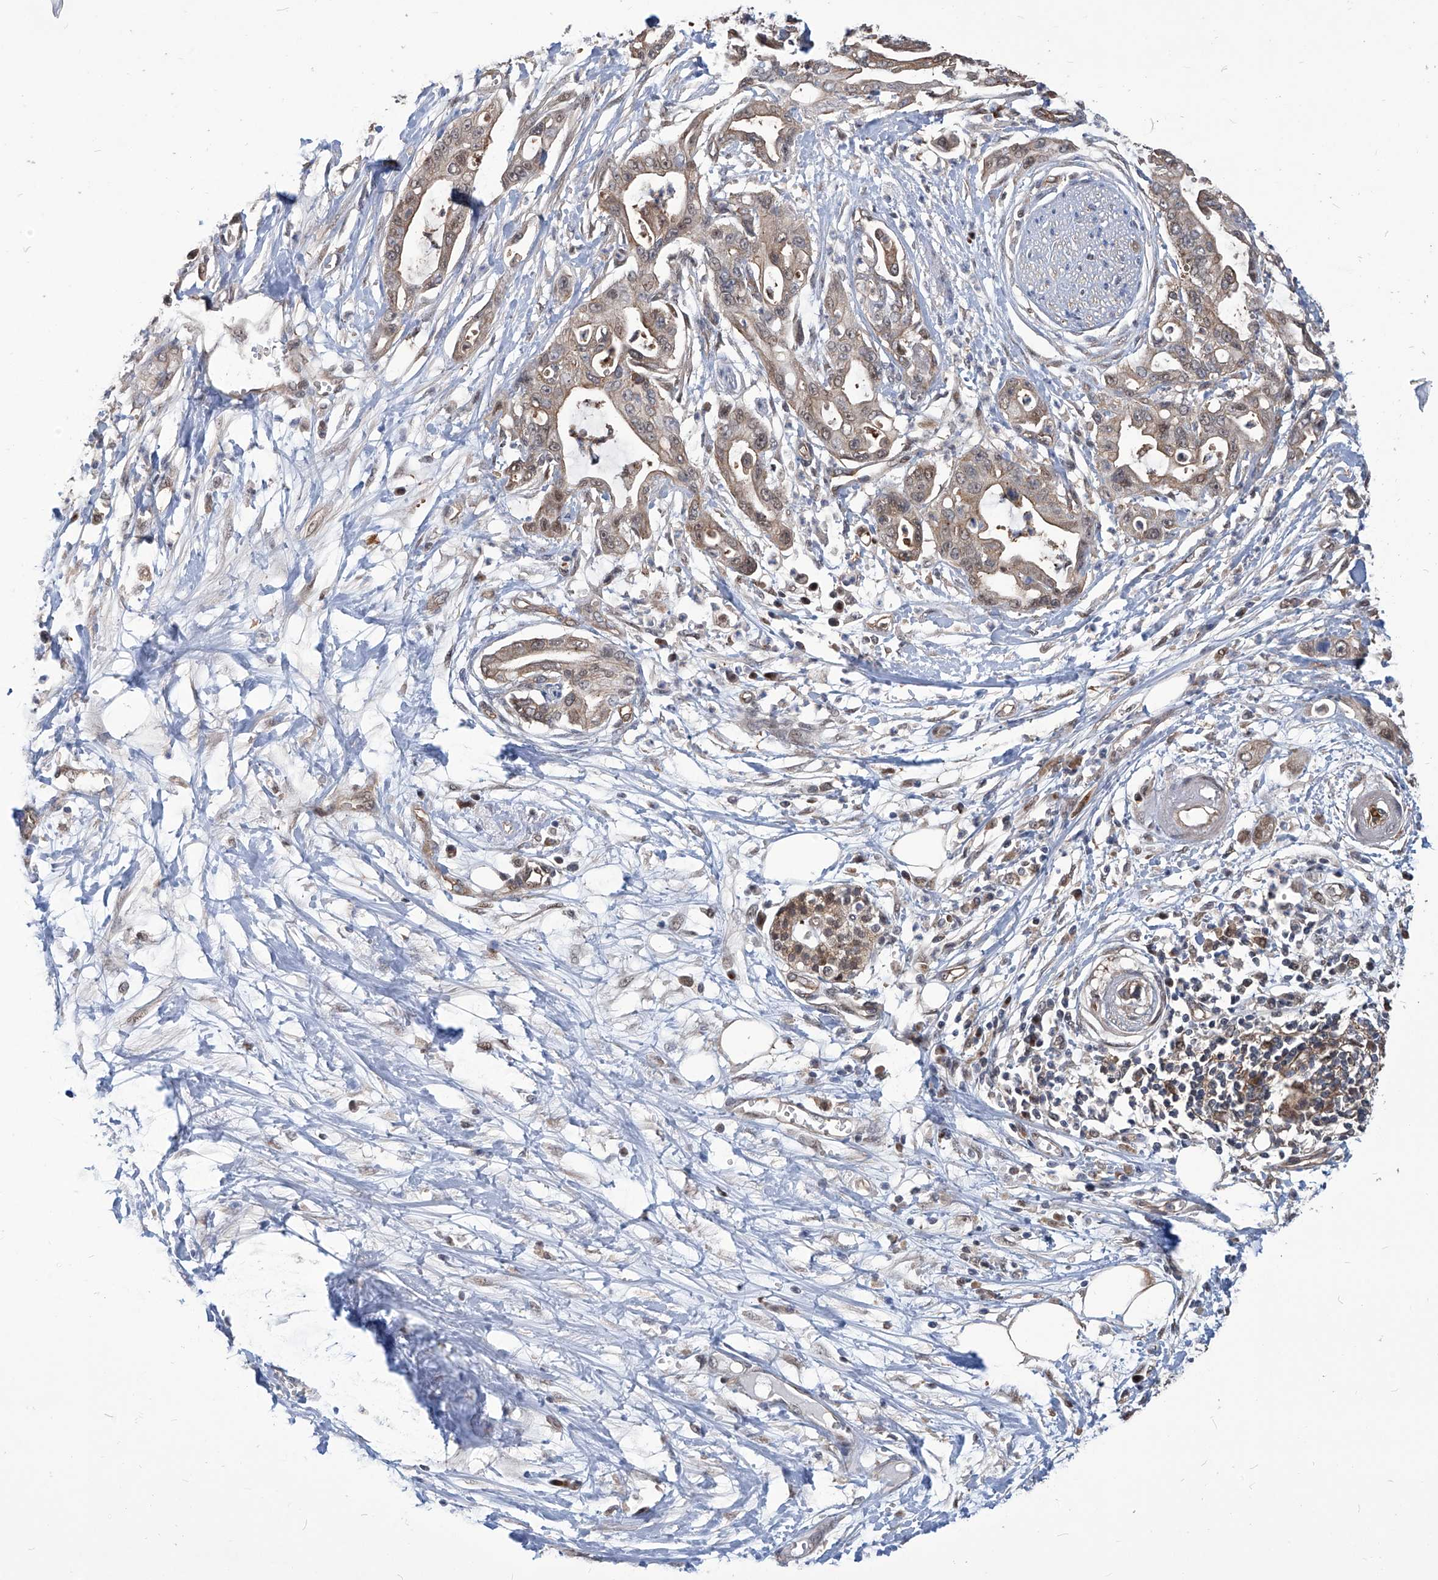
{"staining": {"intensity": "weak", "quantity": "25%-75%", "location": "cytoplasmic/membranous"}, "tissue": "pancreatic cancer", "cell_type": "Tumor cells", "image_type": "cancer", "snomed": [{"axis": "morphology", "description": "Adenocarcinoma, NOS"}, {"axis": "topography", "description": "Pancreas"}], "caption": "DAB immunohistochemical staining of human pancreatic cancer exhibits weak cytoplasmic/membranous protein positivity in approximately 25%-75% of tumor cells.", "gene": "PSMB1", "patient": {"sex": "male", "age": 68}}